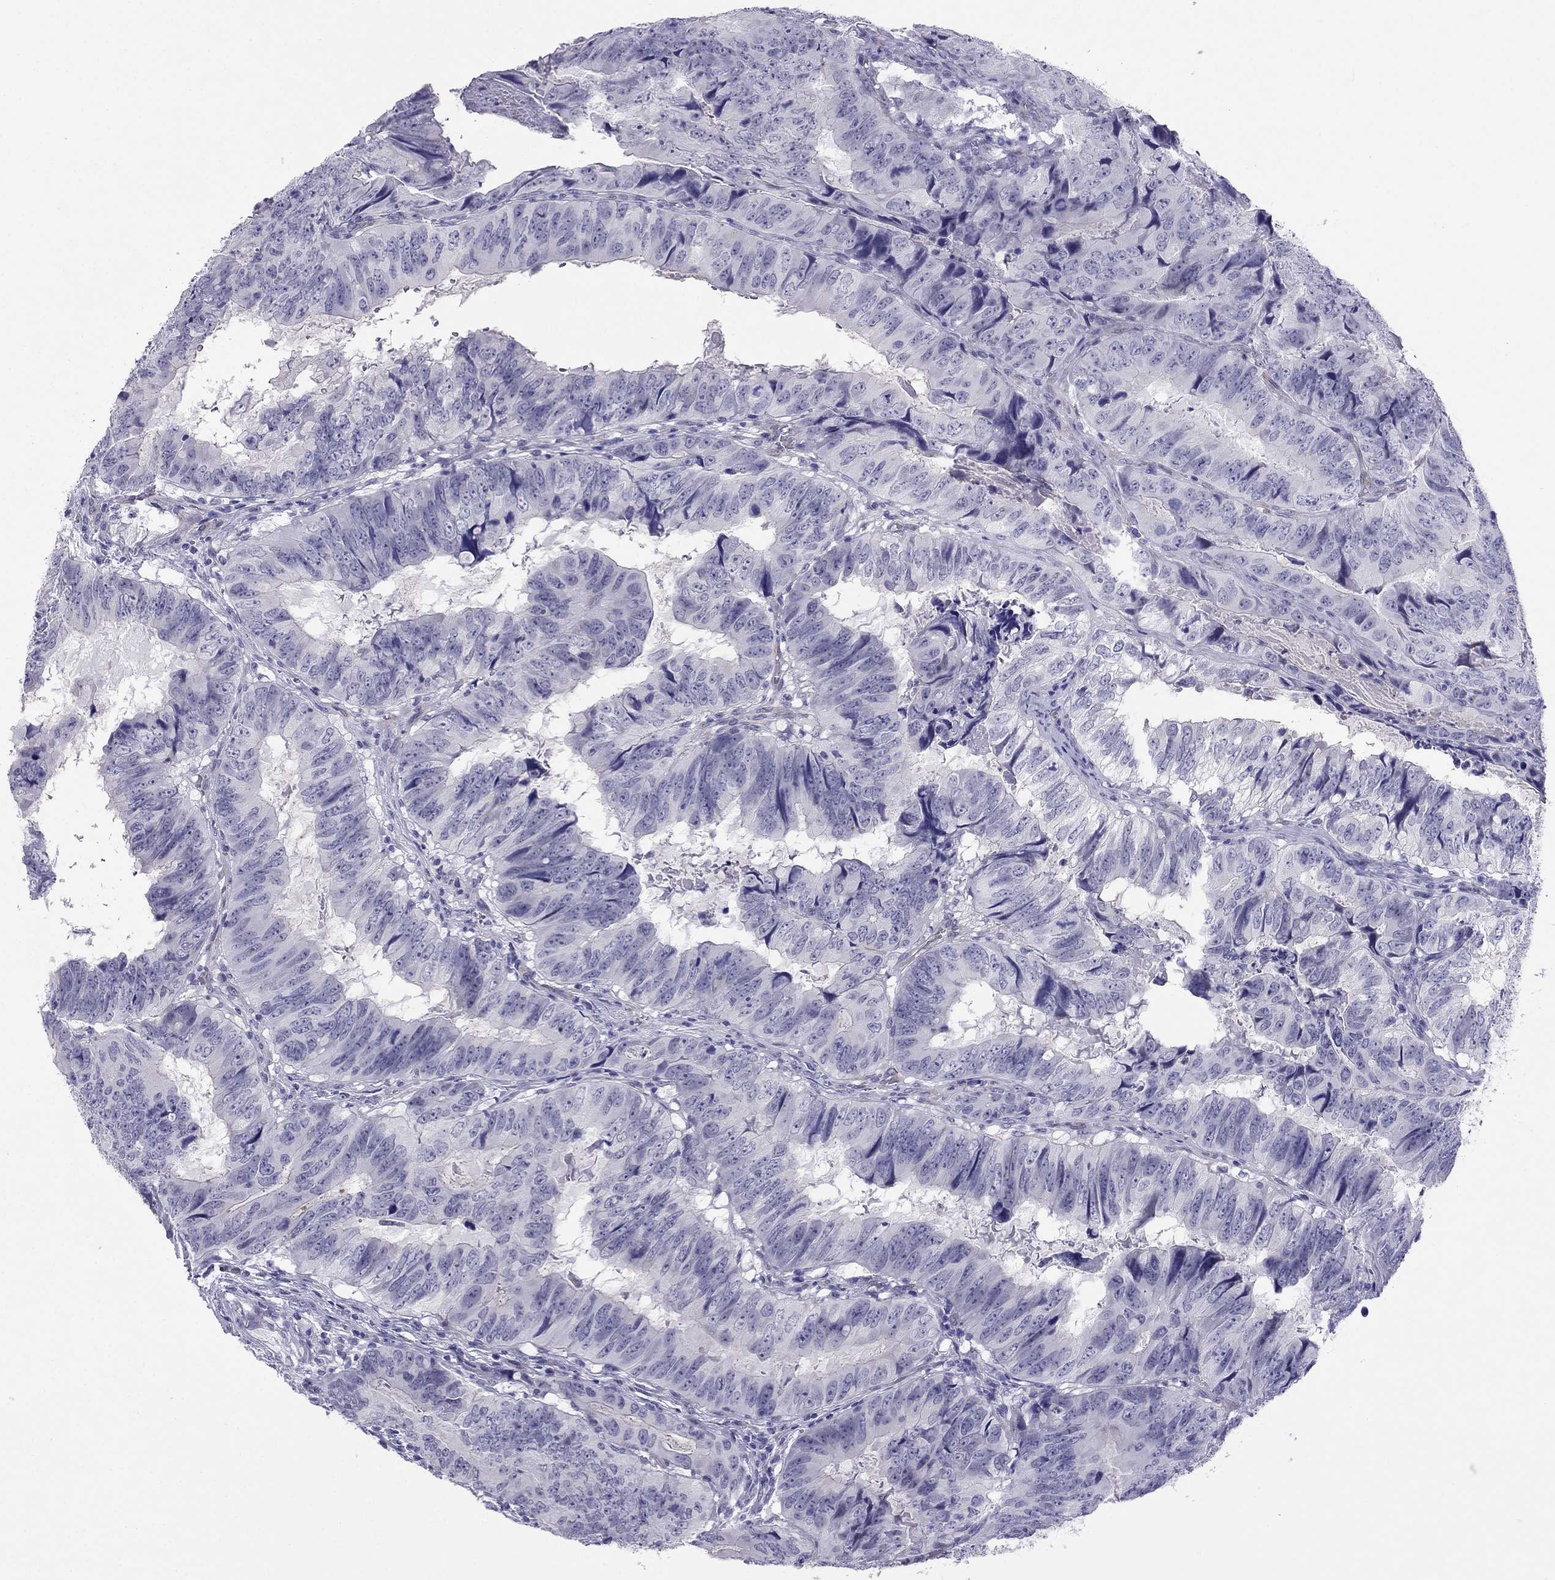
{"staining": {"intensity": "negative", "quantity": "none", "location": "none"}, "tissue": "colorectal cancer", "cell_type": "Tumor cells", "image_type": "cancer", "snomed": [{"axis": "morphology", "description": "Adenocarcinoma, NOS"}, {"axis": "topography", "description": "Colon"}], "caption": "Immunohistochemistry (IHC) photomicrograph of neoplastic tissue: adenocarcinoma (colorectal) stained with DAB displays no significant protein positivity in tumor cells.", "gene": "CROCC2", "patient": {"sex": "male", "age": 79}}